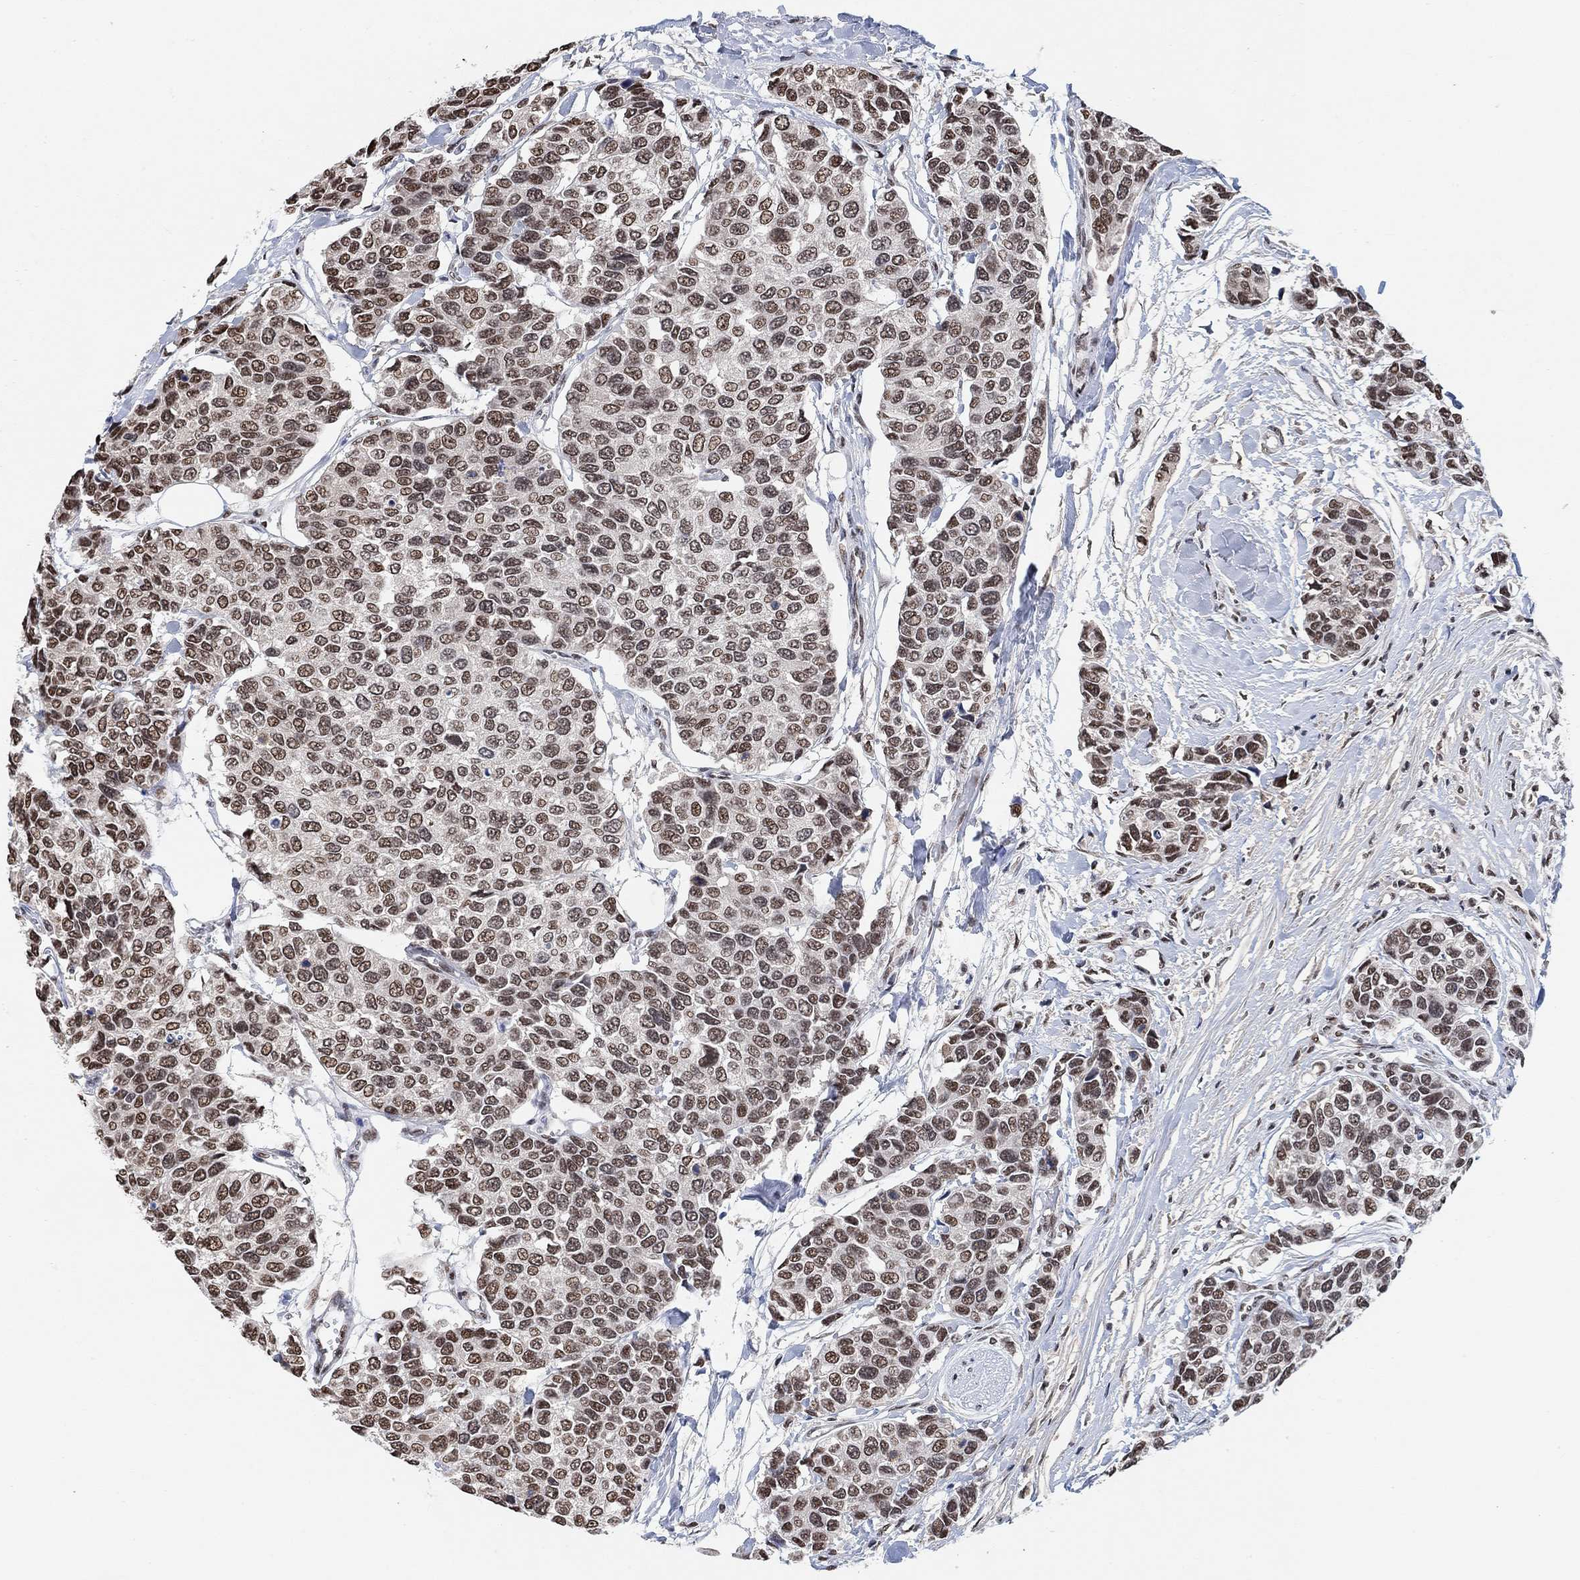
{"staining": {"intensity": "moderate", "quantity": ">75%", "location": "nuclear"}, "tissue": "urothelial cancer", "cell_type": "Tumor cells", "image_type": "cancer", "snomed": [{"axis": "morphology", "description": "Urothelial carcinoma, High grade"}, {"axis": "topography", "description": "Urinary bladder"}], "caption": "There is medium levels of moderate nuclear expression in tumor cells of urothelial carcinoma (high-grade), as demonstrated by immunohistochemical staining (brown color).", "gene": "USP39", "patient": {"sex": "male", "age": 77}}